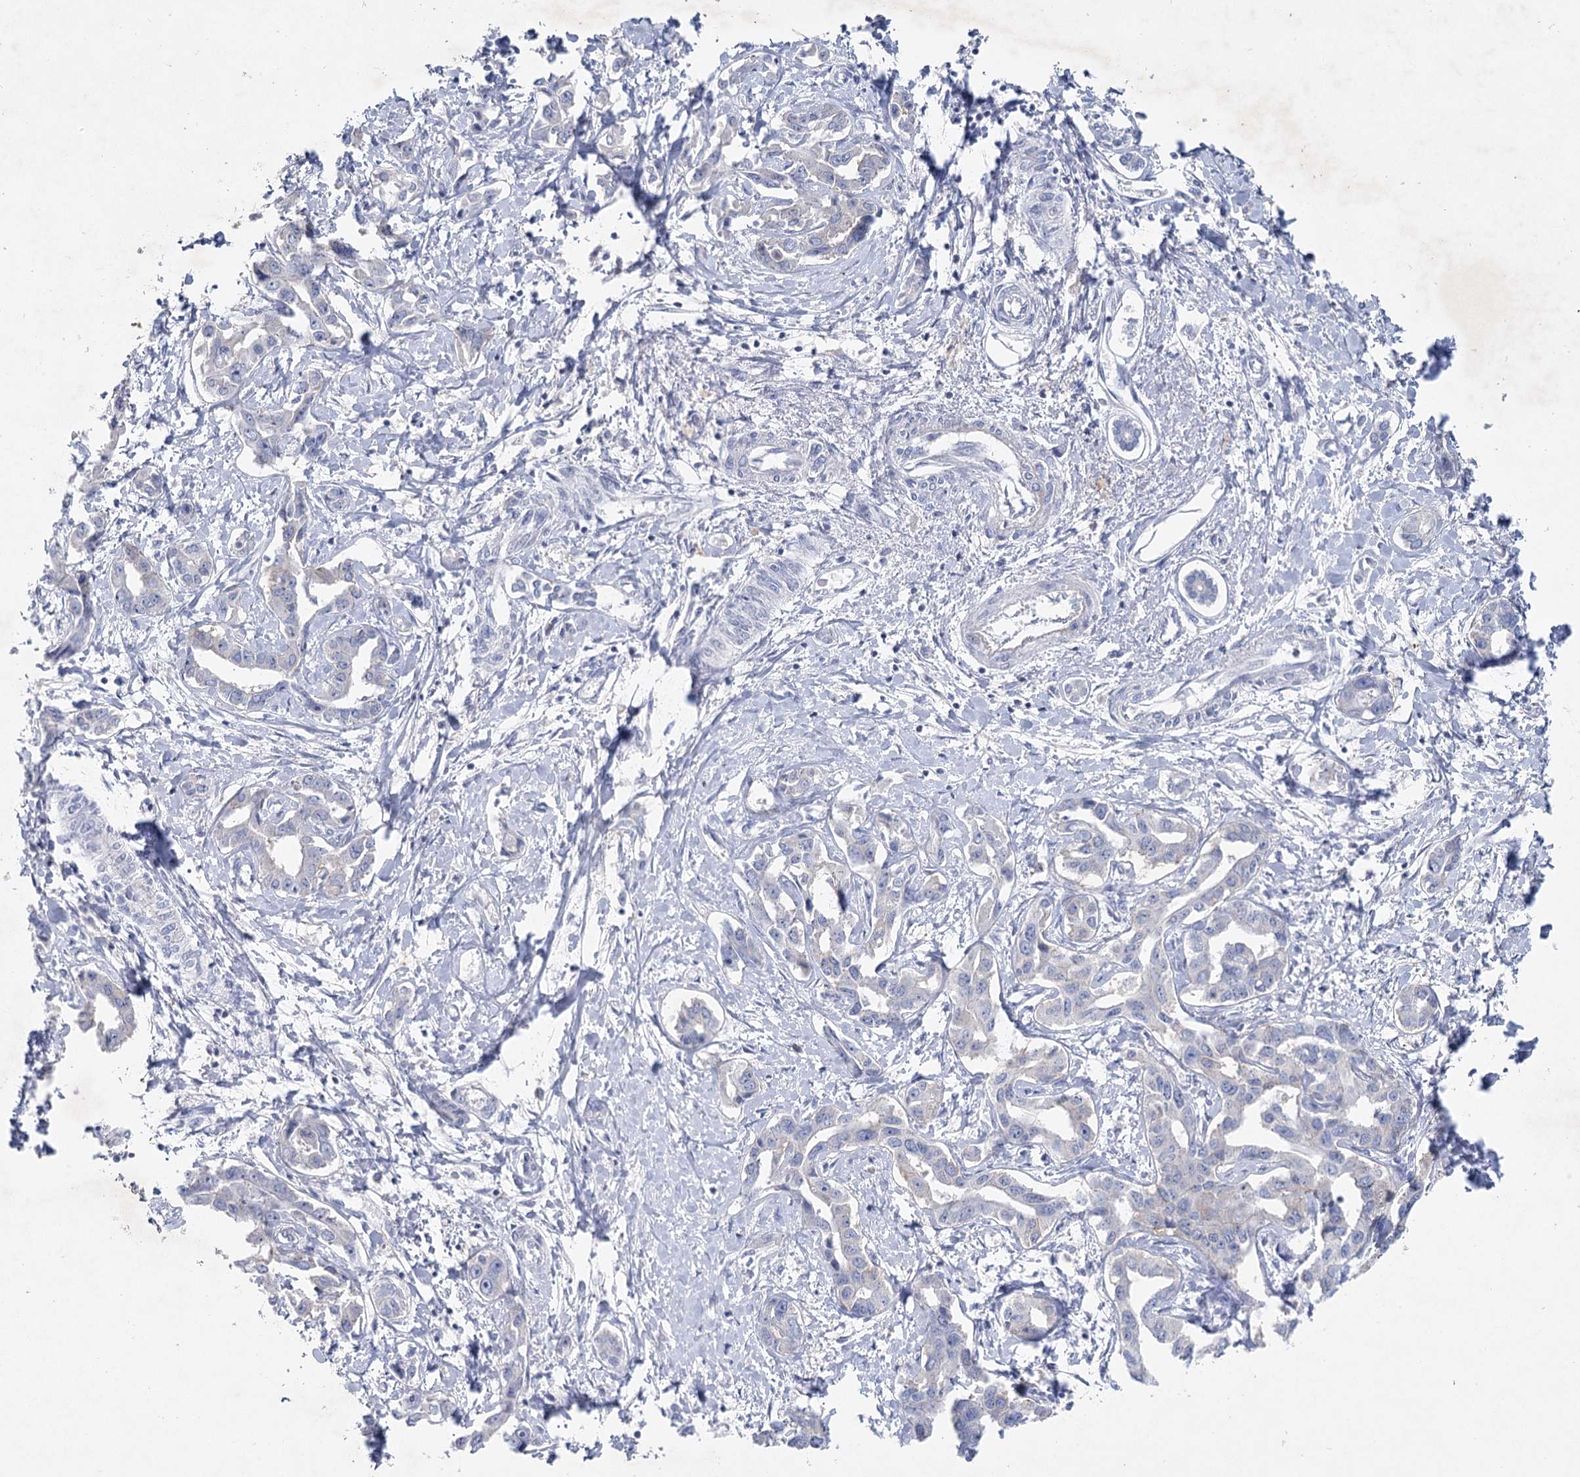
{"staining": {"intensity": "negative", "quantity": "none", "location": "none"}, "tissue": "liver cancer", "cell_type": "Tumor cells", "image_type": "cancer", "snomed": [{"axis": "morphology", "description": "Cholangiocarcinoma"}, {"axis": "topography", "description": "Liver"}], "caption": "IHC micrograph of cholangiocarcinoma (liver) stained for a protein (brown), which demonstrates no positivity in tumor cells.", "gene": "MAP3K13", "patient": {"sex": "male", "age": 59}}